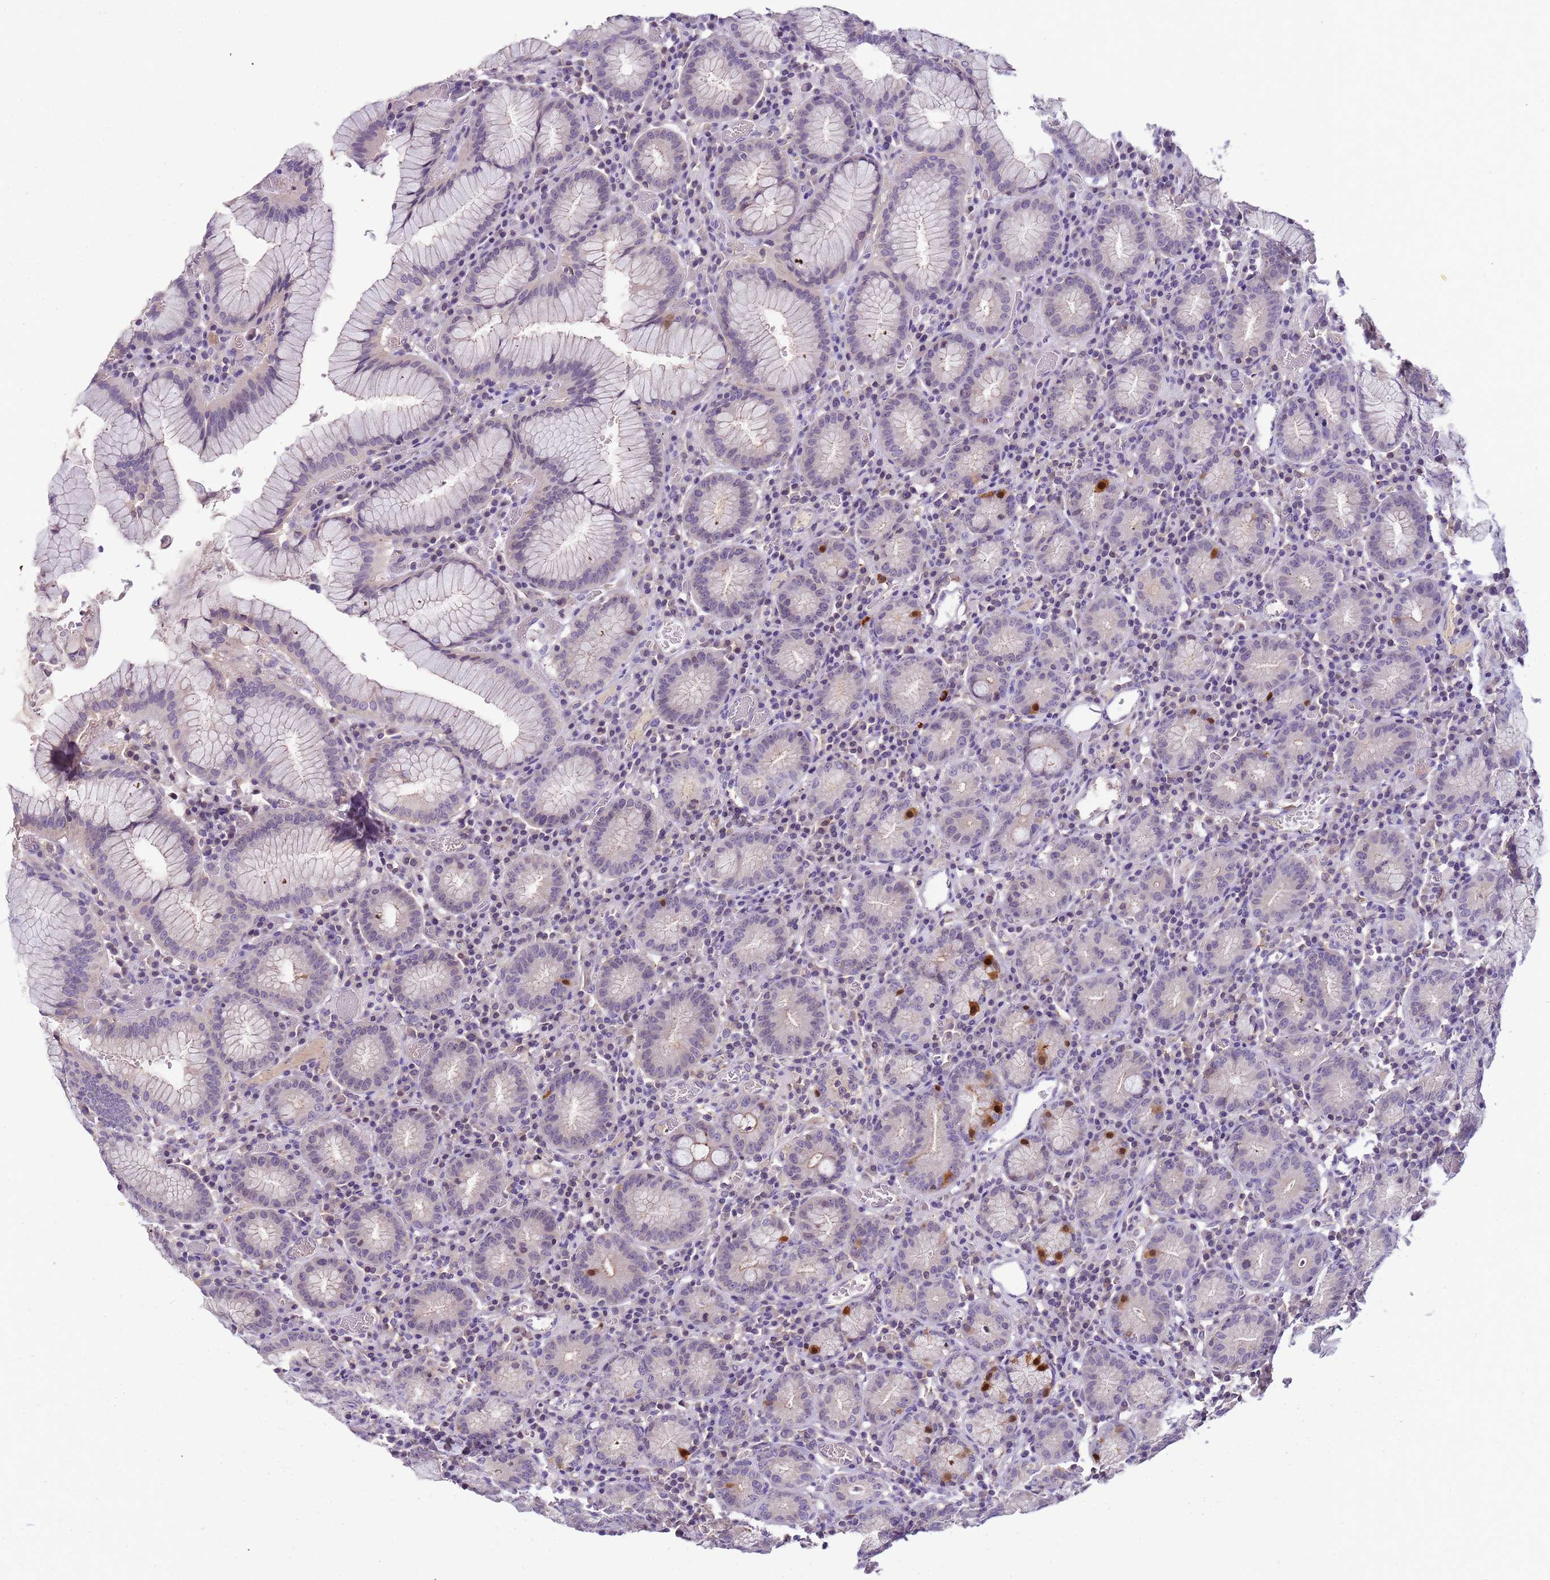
{"staining": {"intensity": "strong", "quantity": "<25%", "location": "cytoplasmic/membranous,nuclear"}, "tissue": "stomach", "cell_type": "Glandular cells", "image_type": "normal", "snomed": [{"axis": "morphology", "description": "Normal tissue, NOS"}, {"axis": "topography", "description": "Stomach"}], "caption": "Protein staining displays strong cytoplasmic/membranous,nuclear staining in approximately <25% of glandular cells in normal stomach. (IHC, brightfield microscopy, high magnification).", "gene": "PLCXD3", "patient": {"sex": "male", "age": 55}}